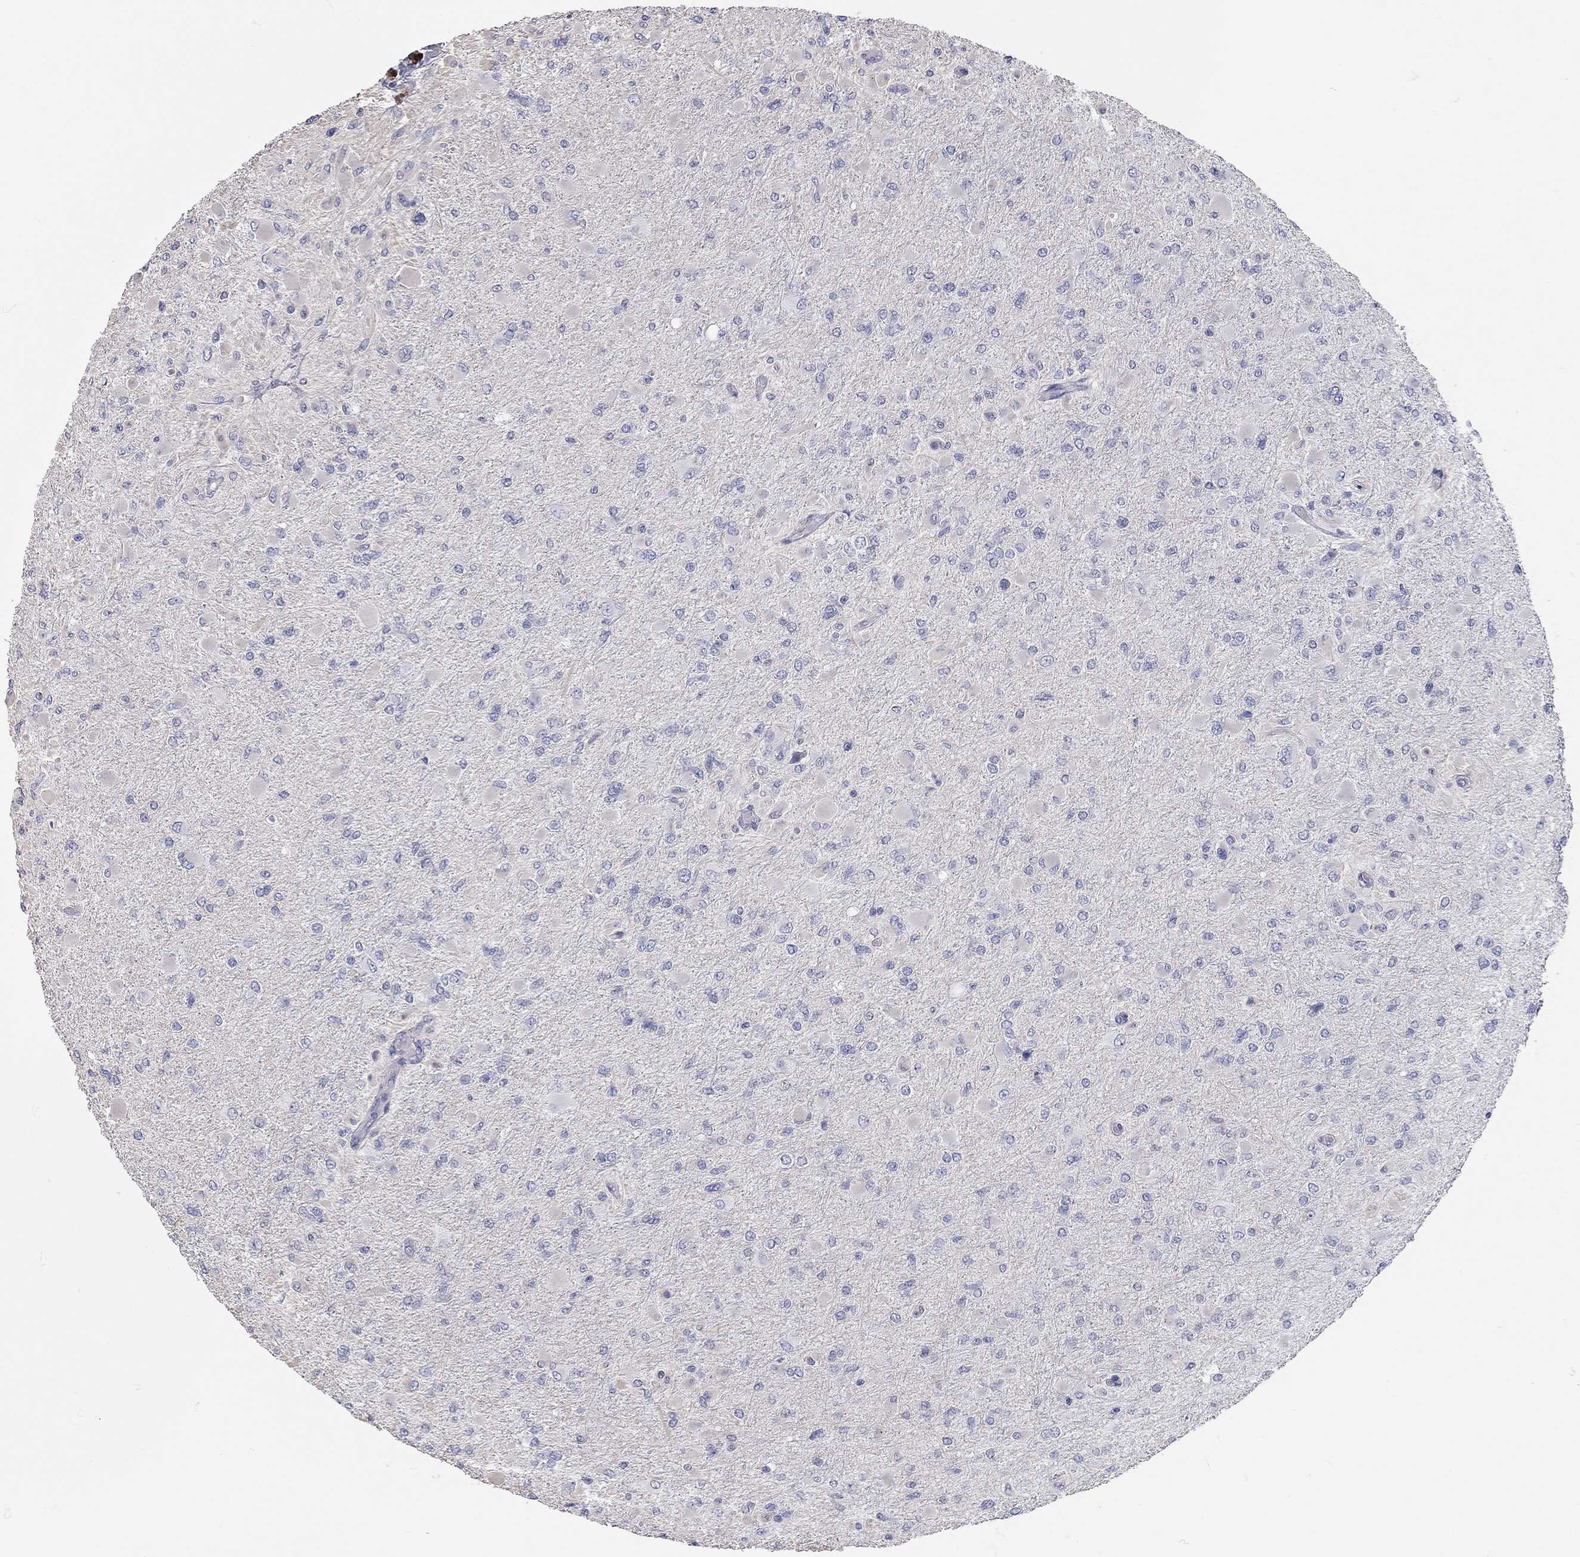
{"staining": {"intensity": "negative", "quantity": "none", "location": "none"}, "tissue": "glioma", "cell_type": "Tumor cells", "image_type": "cancer", "snomed": [{"axis": "morphology", "description": "Glioma, malignant, High grade"}, {"axis": "topography", "description": "Cerebral cortex"}], "caption": "Tumor cells show no significant protein expression in glioma.", "gene": "C10orf90", "patient": {"sex": "female", "age": 36}}